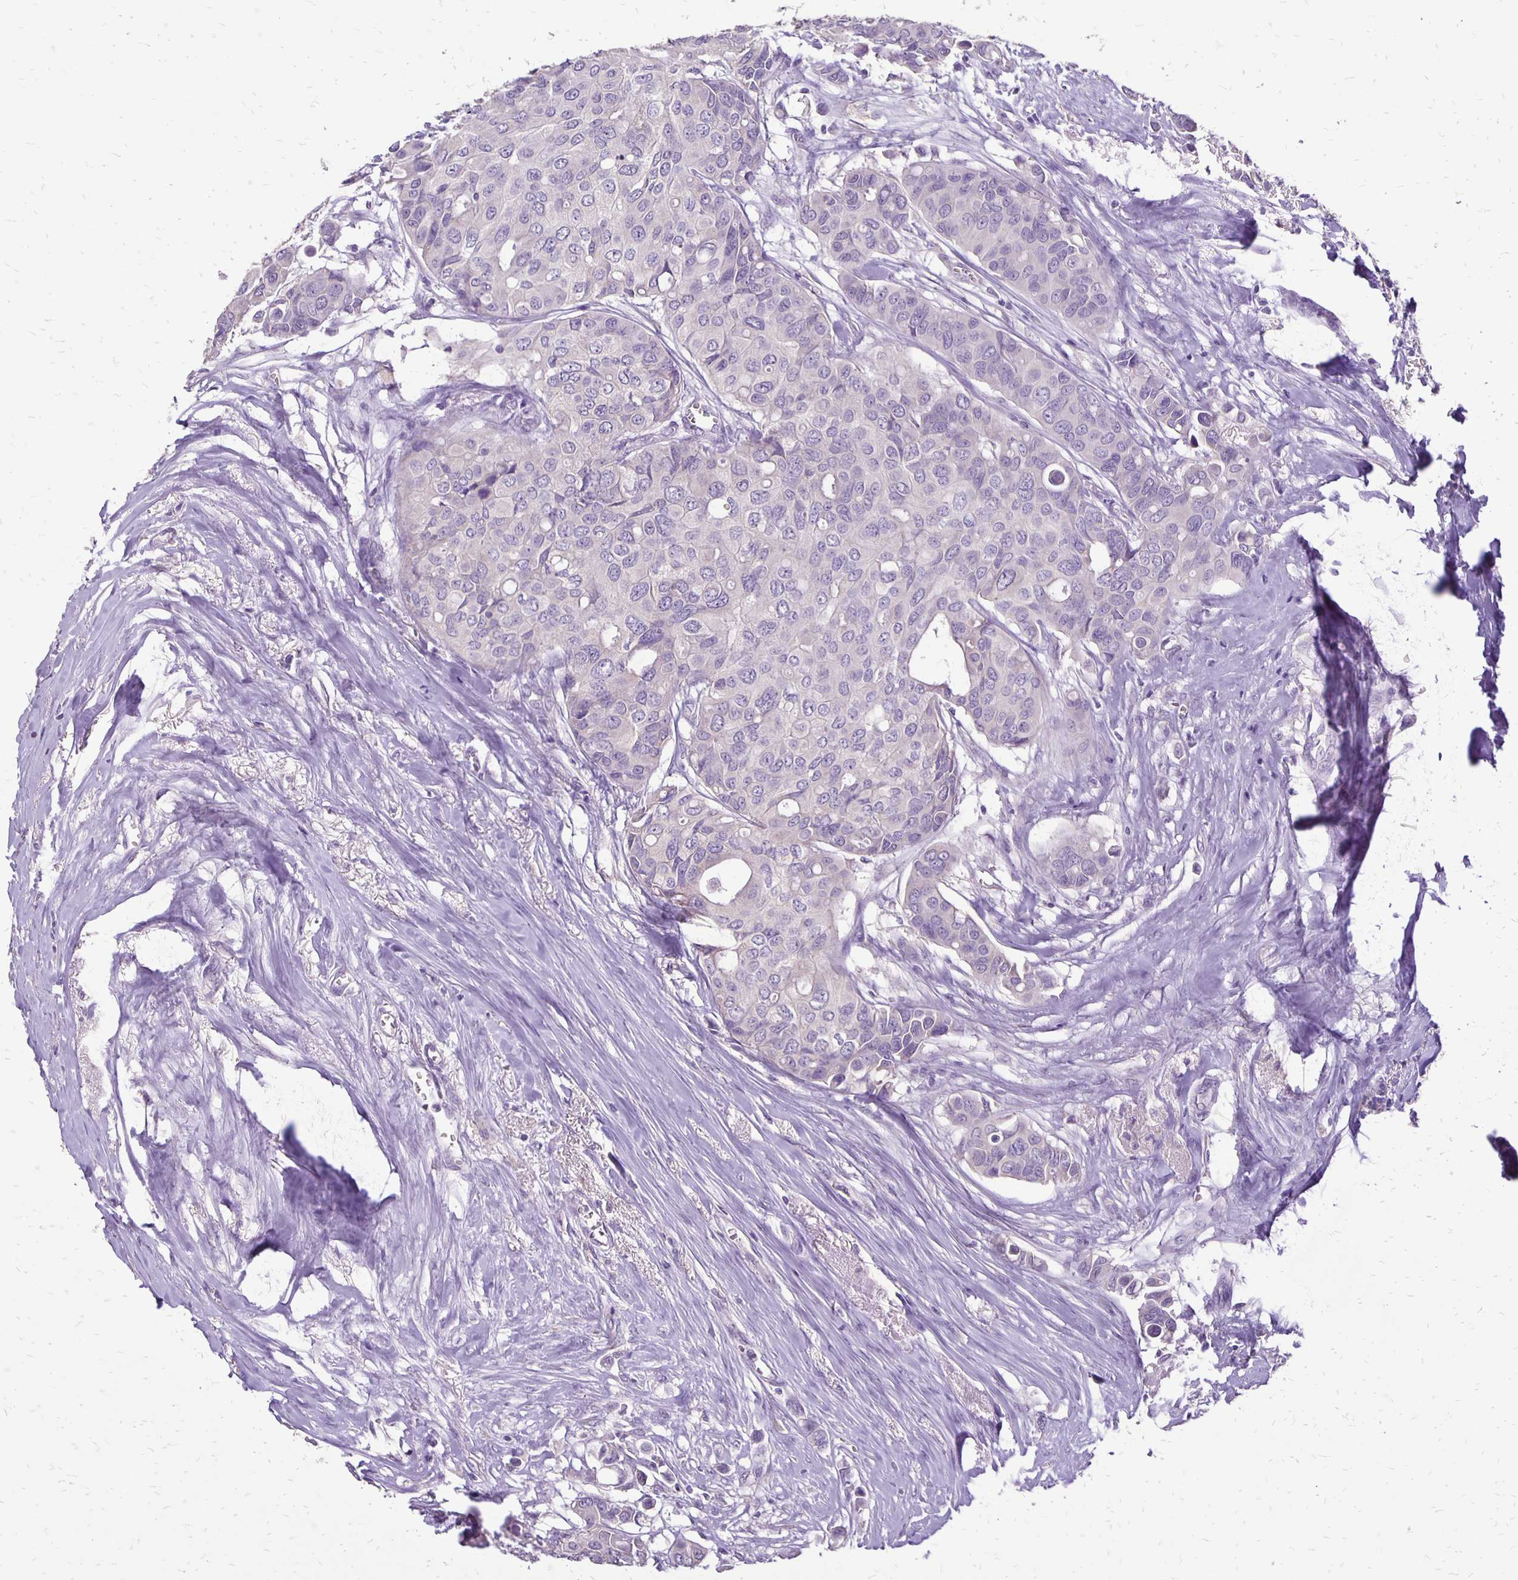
{"staining": {"intensity": "negative", "quantity": "none", "location": "none"}, "tissue": "breast cancer", "cell_type": "Tumor cells", "image_type": "cancer", "snomed": [{"axis": "morphology", "description": "Duct carcinoma"}, {"axis": "topography", "description": "Breast"}], "caption": "An immunohistochemistry (IHC) photomicrograph of breast intraductal carcinoma is shown. There is no staining in tumor cells of breast intraductal carcinoma.", "gene": "ANKRD45", "patient": {"sex": "female", "age": 54}}